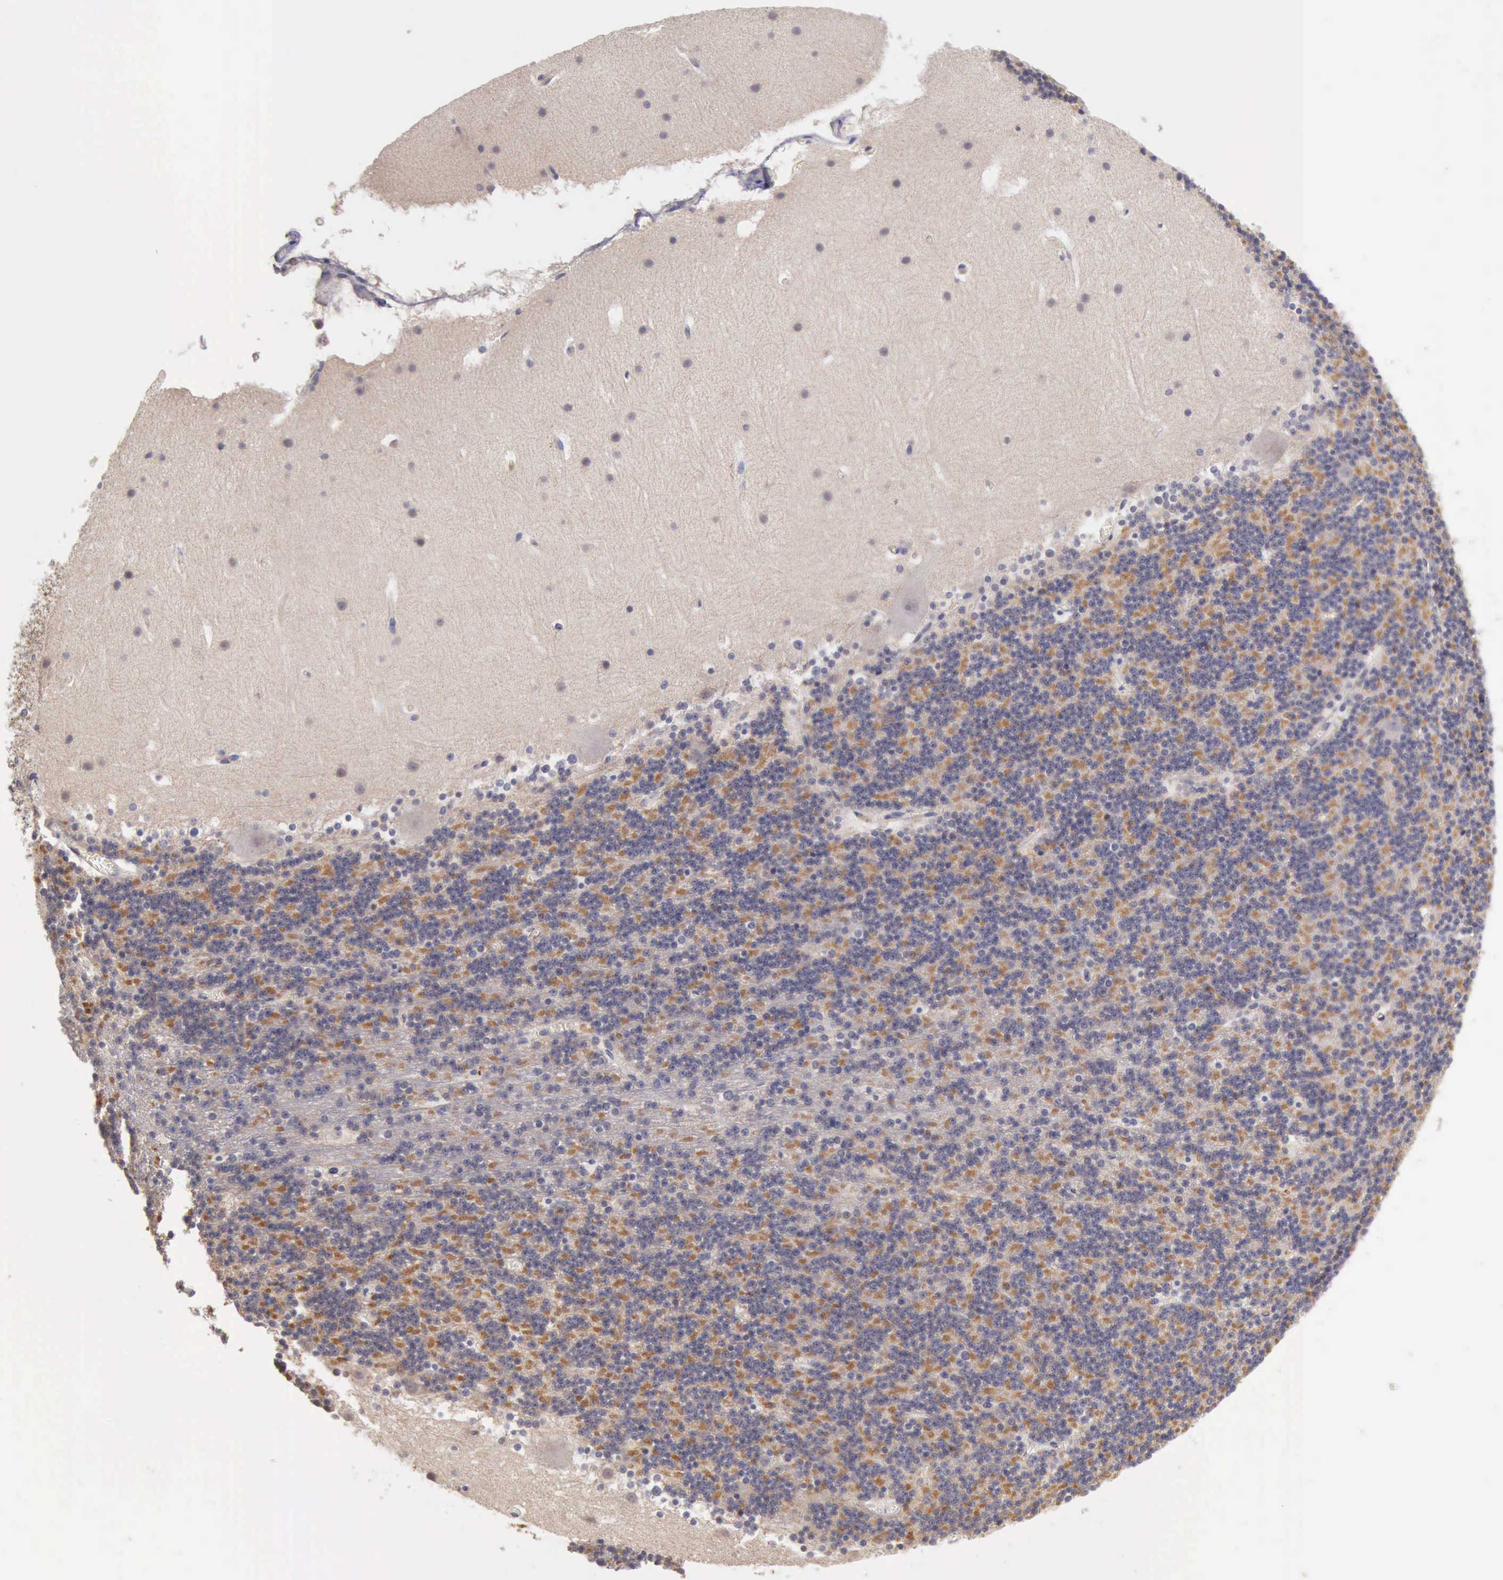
{"staining": {"intensity": "moderate", "quantity": "25%-75%", "location": "cytoplasmic/membranous"}, "tissue": "cerebellum", "cell_type": "Cells in granular layer", "image_type": "normal", "snomed": [{"axis": "morphology", "description": "Normal tissue, NOS"}, {"axis": "topography", "description": "Cerebellum"}], "caption": "A photomicrograph of cerebellum stained for a protein shows moderate cytoplasmic/membranous brown staining in cells in granular layer.", "gene": "KCND1", "patient": {"sex": "male", "age": 45}}